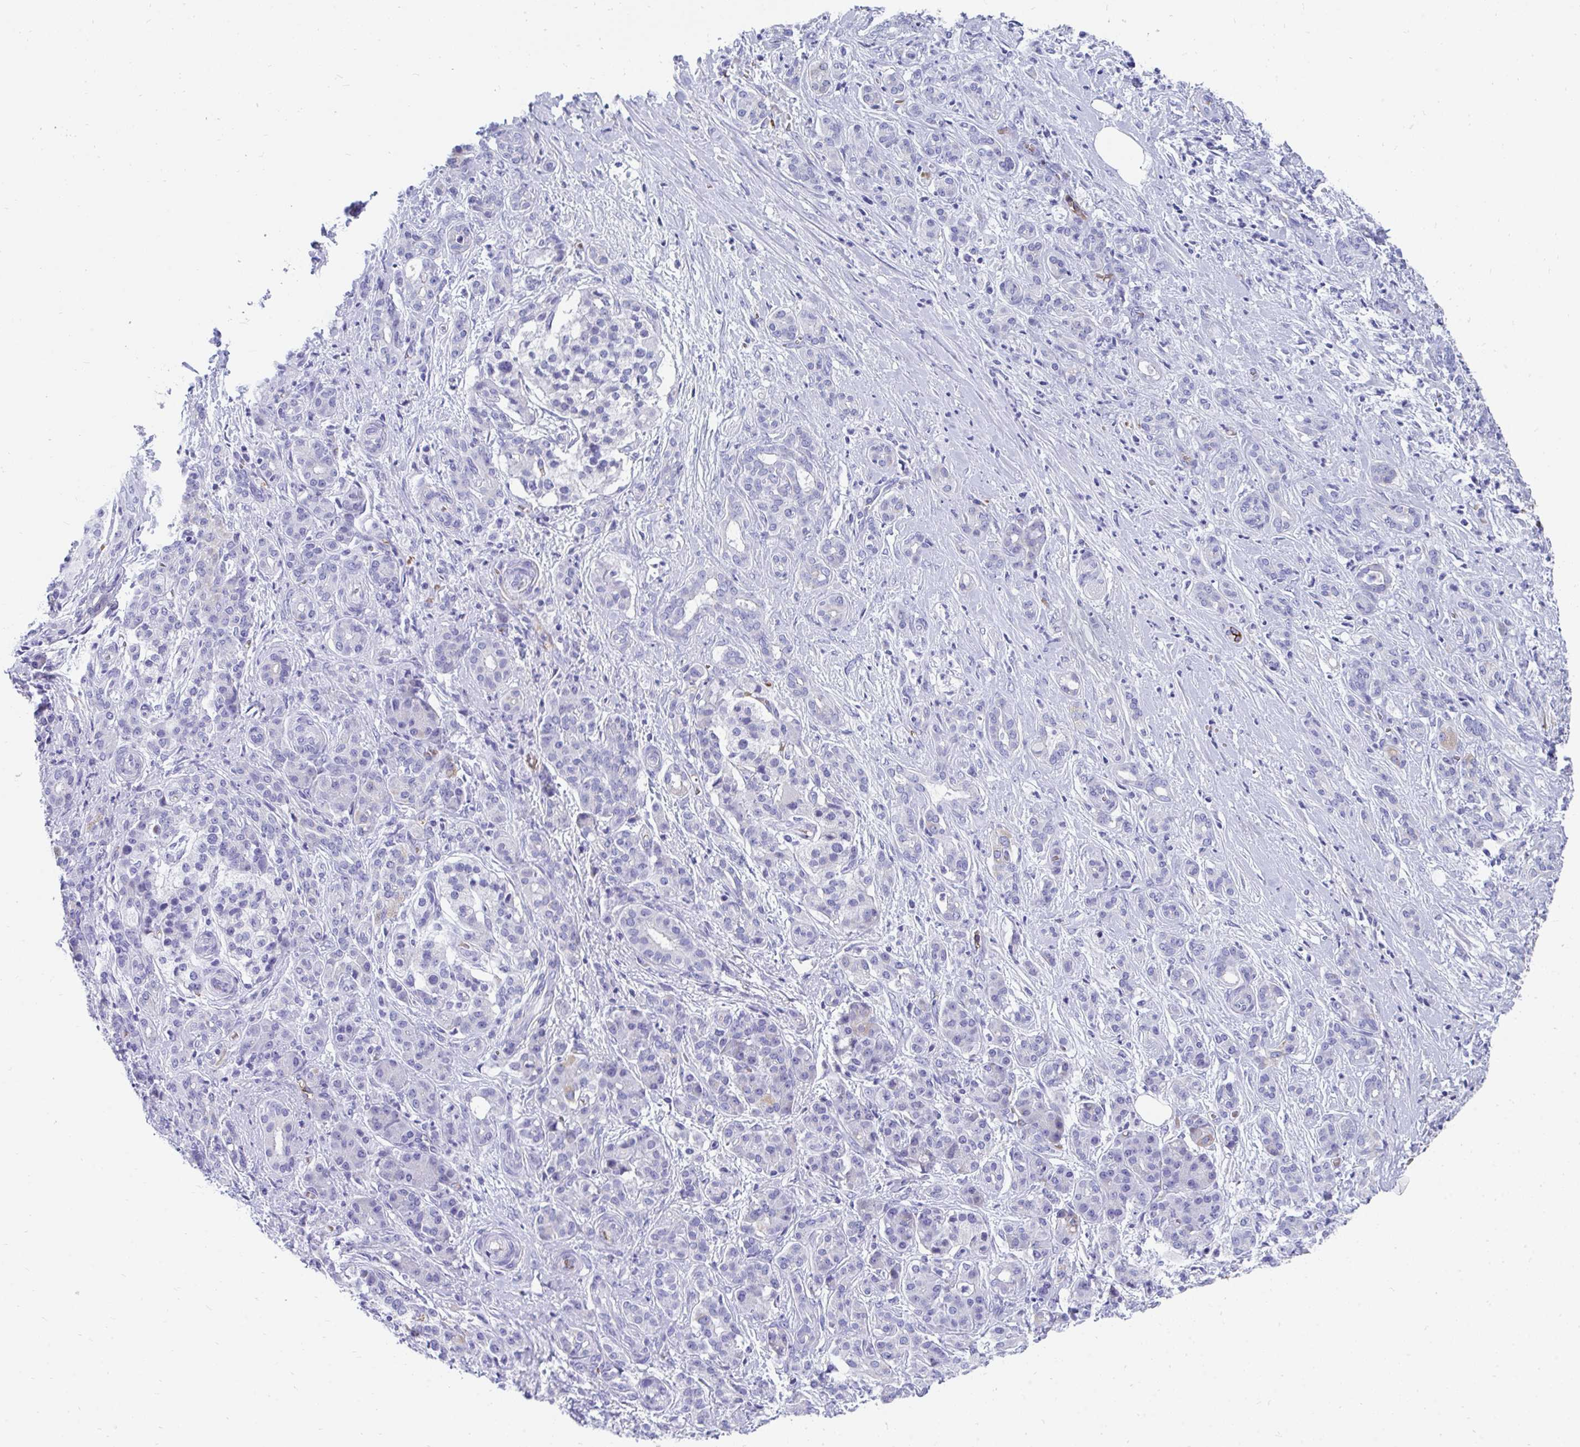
{"staining": {"intensity": "negative", "quantity": "none", "location": "none"}, "tissue": "pancreatic cancer", "cell_type": "Tumor cells", "image_type": "cancer", "snomed": [{"axis": "morphology", "description": "Adenocarcinoma, NOS"}, {"axis": "topography", "description": "Pancreas"}], "caption": "Protein analysis of pancreatic cancer reveals no significant positivity in tumor cells. Brightfield microscopy of immunohistochemistry stained with DAB (brown) and hematoxylin (blue), captured at high magnification.", "gene": "MROH2B", "patient": {"sex": "male", "age": 57}}